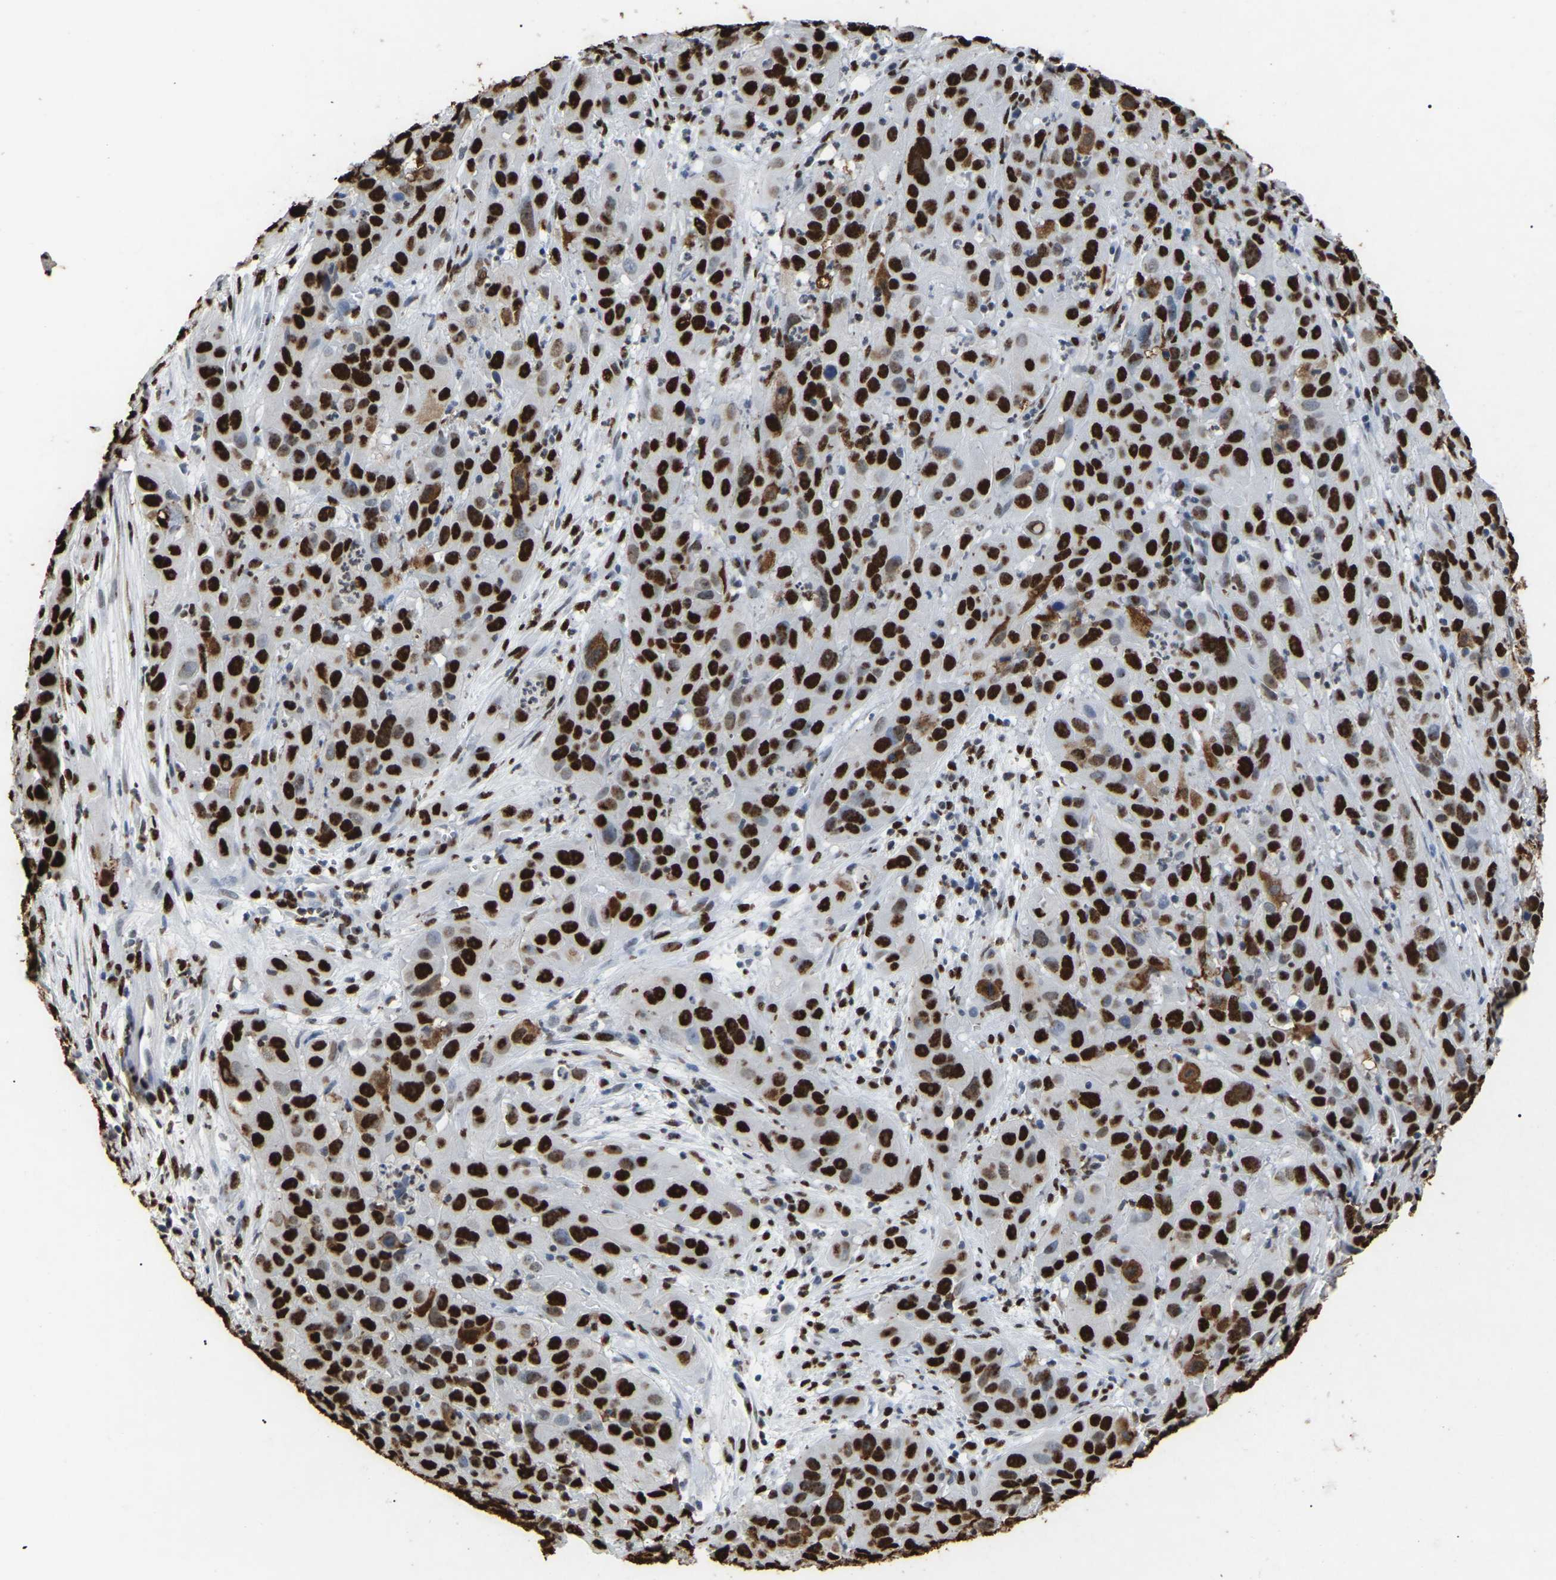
{"staining": {"intensity": "strong", "quantity": ">75%", "location": "nuclear"}, "tissue": "cervical cancer", "cell_type": "Tumor cells", "image_type": "cancer", "snomed": [{"axis": "morphology", "description": "Squamous cell carcinoma, NOS"}, {"axis": "topography", "description": "Cervix"}], "caption": "Cervical squamous cell carcinoma stained with immunohistochemistry (IHC) exhibits strong nuclear staining in approximately >75% of tumor cells.", "gene": "RBL2", "patient": {"sex": "female", "age": 32}}